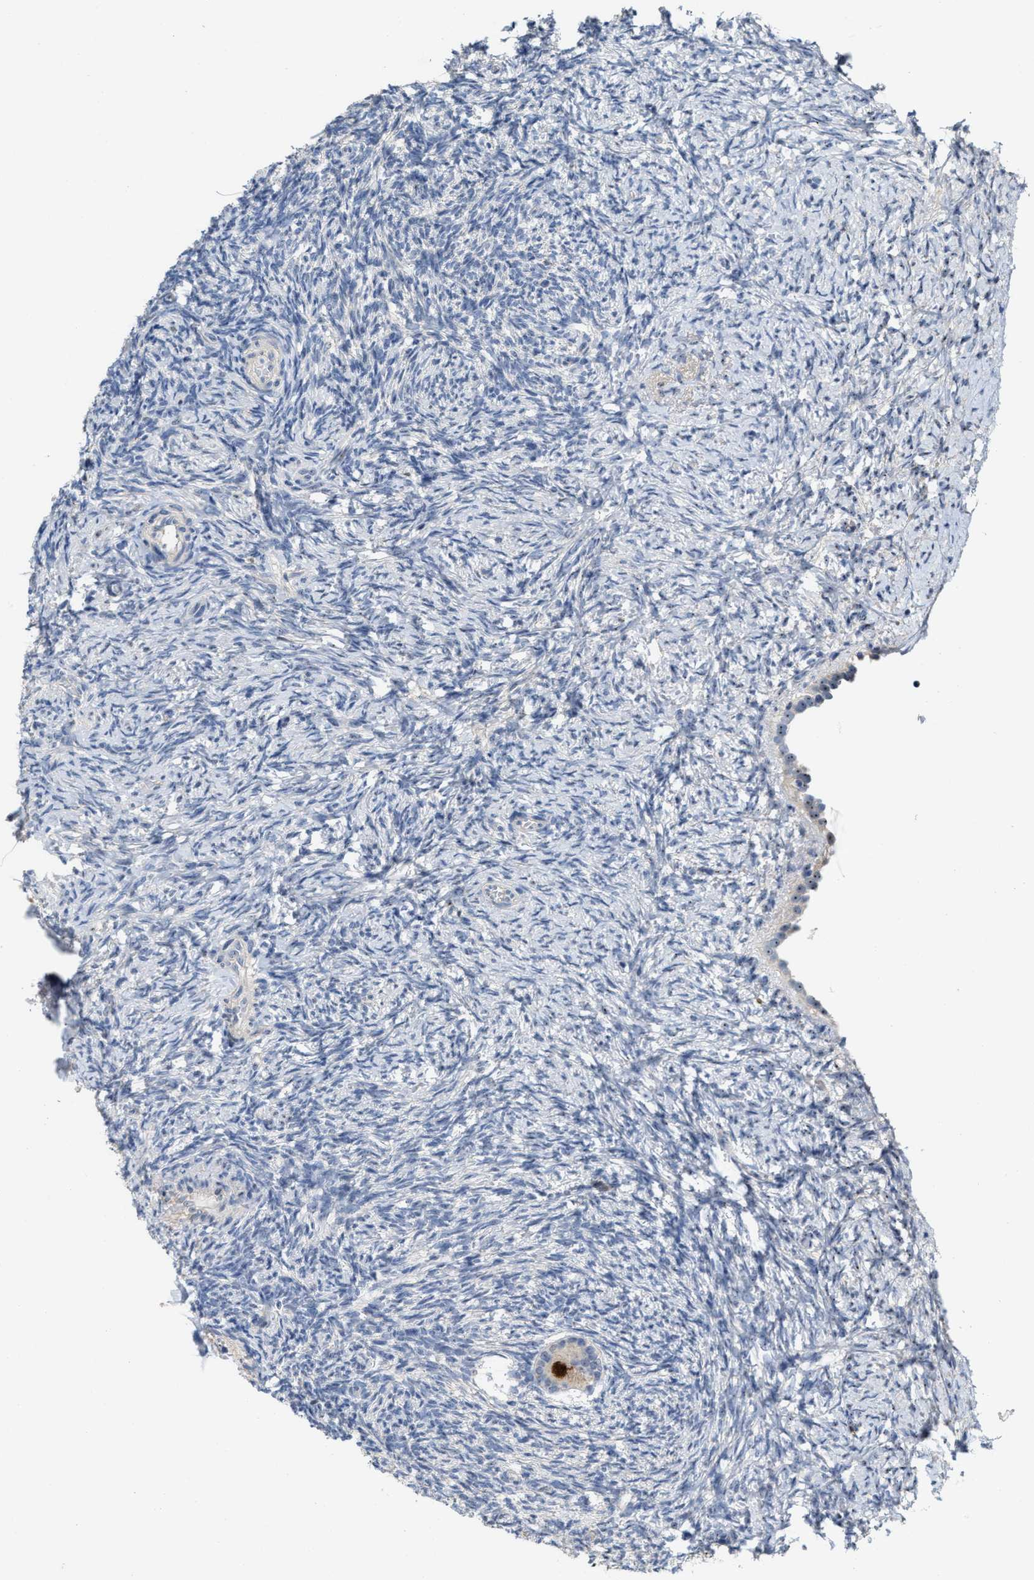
{"staining": {"intensity": "strong", "quantity": ">75%", "location": "nuclear"}, "tissue": "ovary", "cell_type": "Follicle cells", "image_type": "normal", "snomed": [{"axis": "morphology", "description": "Normal tissue, NOS"}, {"axis": "topography", "description": "Ovary"}], "caption": "IHC micrograph of unremarkable ovary stained for a protein (brown), which exhibits high levels of strong nuclear positivity in approximately >75% of follicle cells.", "gene": "ZNF783", "patient": {"sex": "female", "age": 41}}